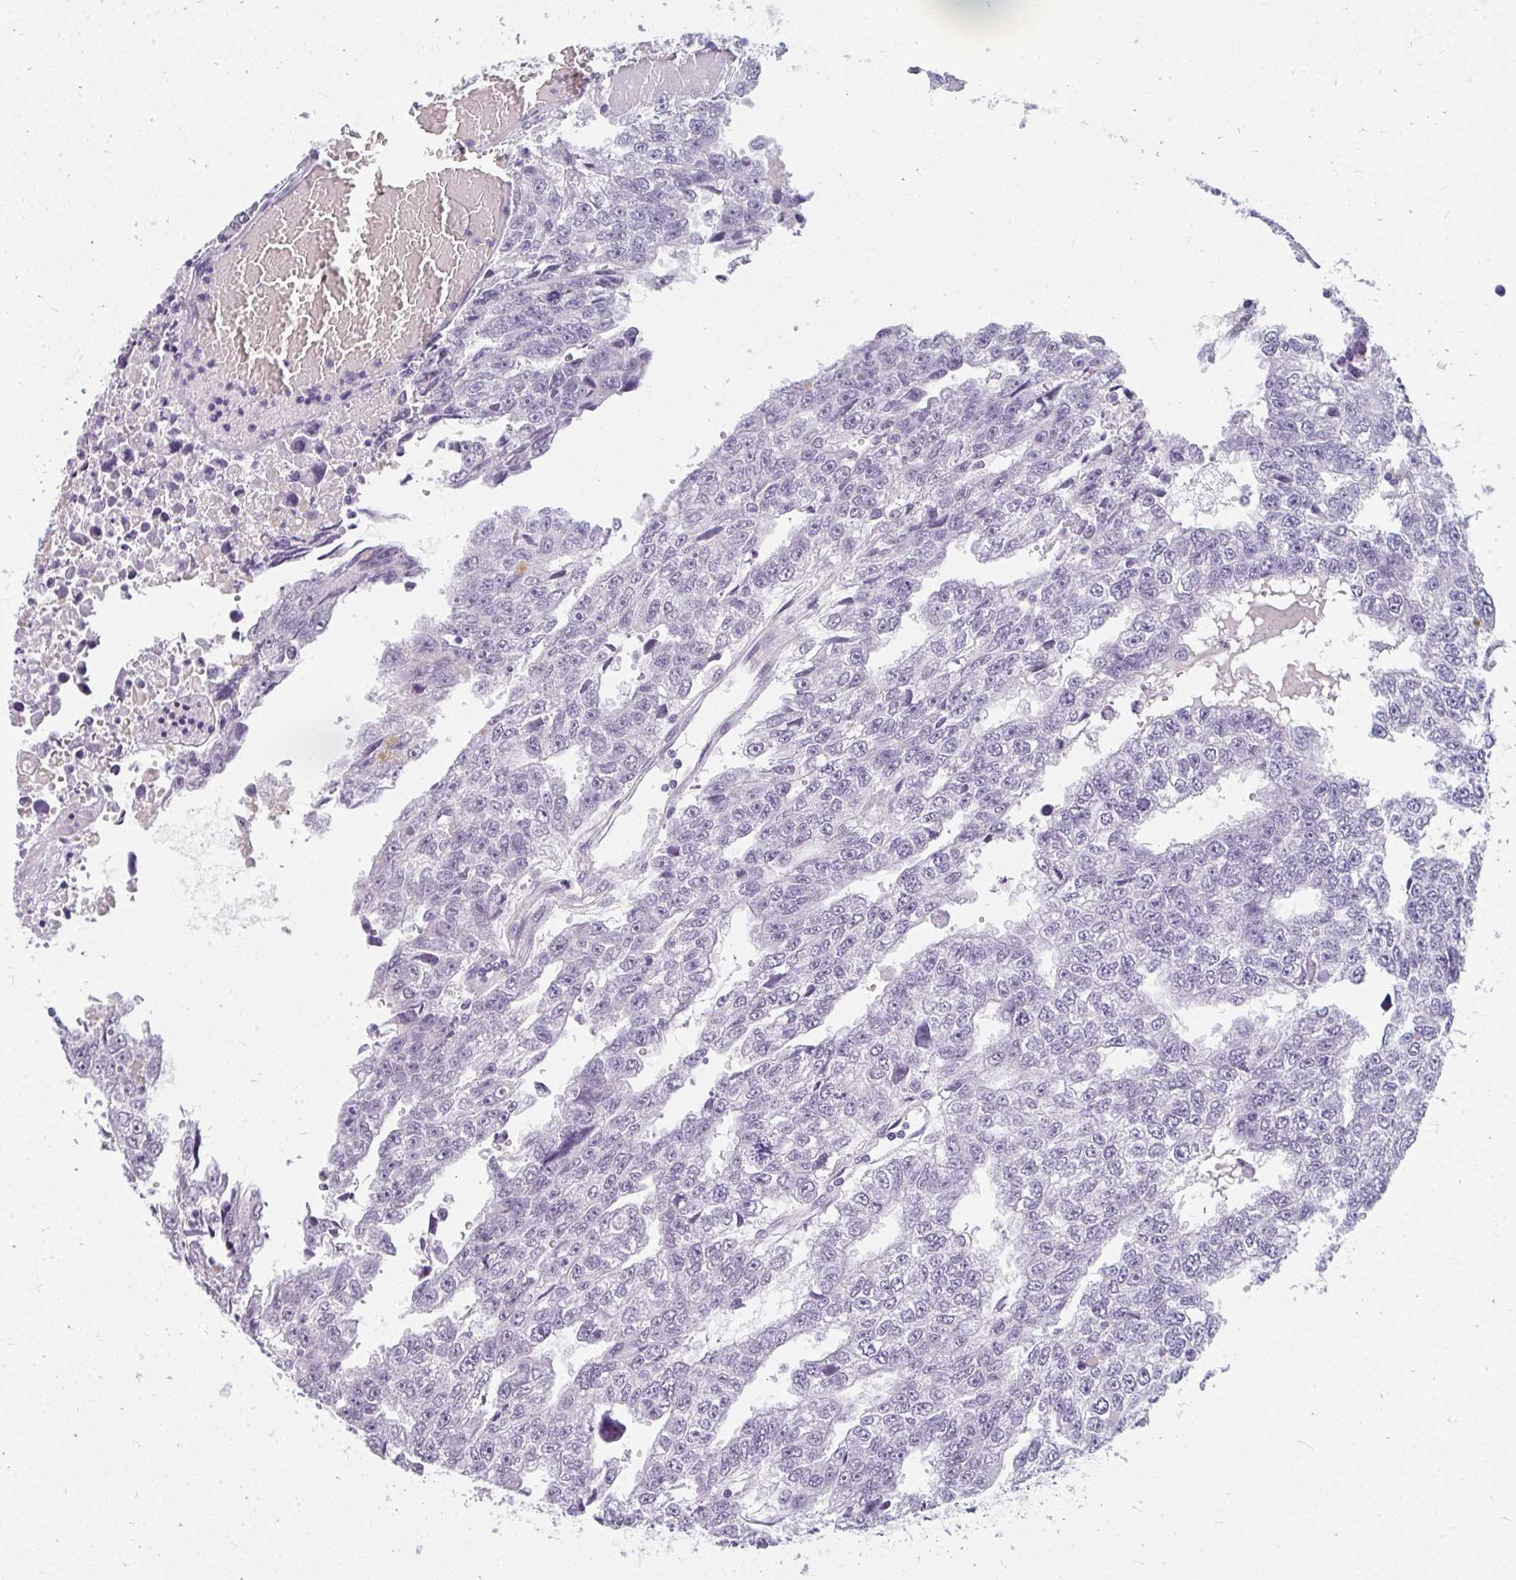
{"staining": {"intensity": "negative", "quantity": "none", "location": "none"}, "tissue": "testis cancer", "cell_type": "Tumor cells", "image_type": "cancer", "snomed": [{"axis": "morphology", "description": "Carcinoma, Embryonal, NOS"}, {"axis": "topography", "description": "Testis"}], "caption": "Immunohistochemical staining of human testis cancer displays no significant positivity in tumor cells. The staining was performed using DAB (3,3'-diaminobenzidine) to visualize the protein expression in brown, while the nuclei were stained in blue with hematoxylin (Magnification: 20x).", "gene": "PPP1R3G", "patient": {"sex": "male", "age": 20}}